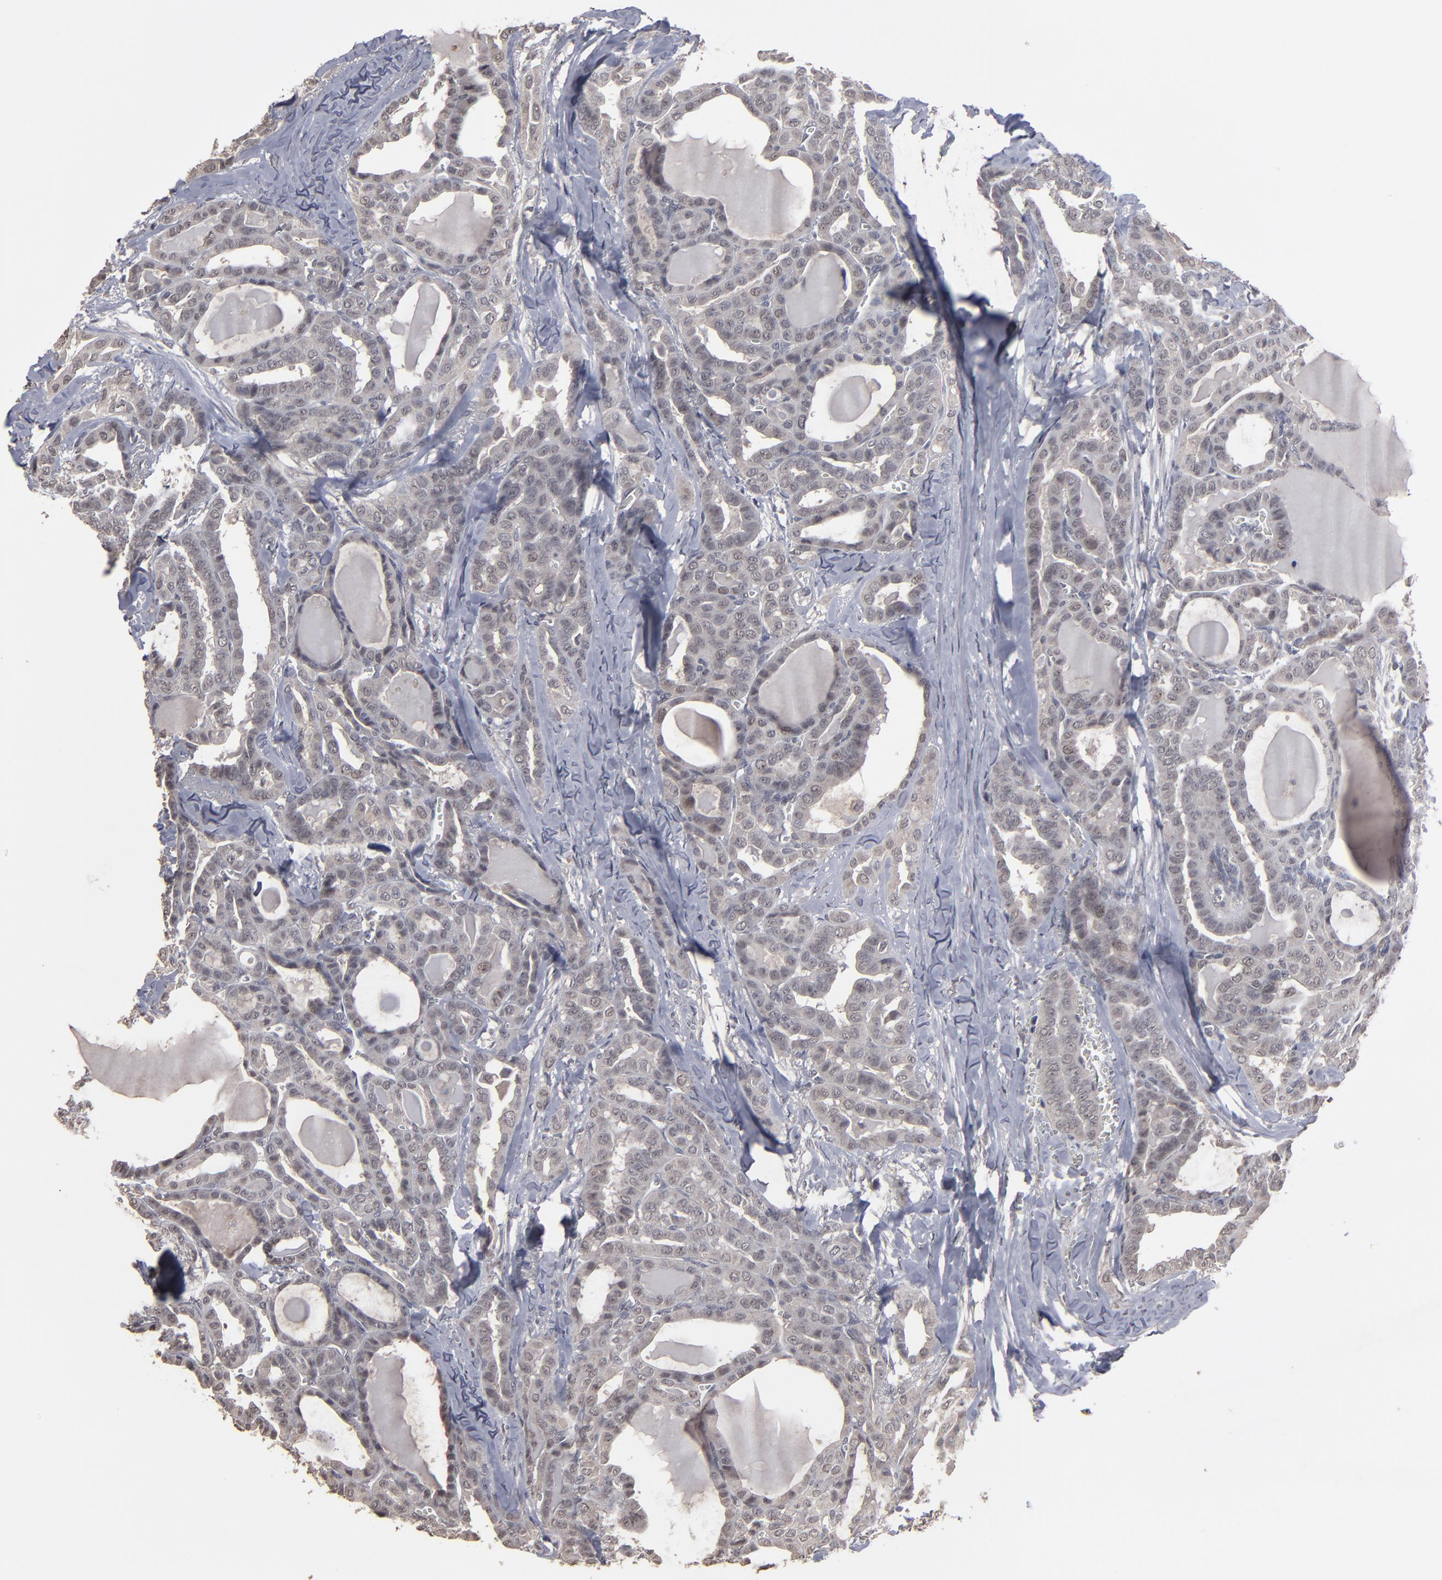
{"staining": {"intensity": "weak", "quantity": ">75%", "location": "cytoplasmic/membranous,nuclear"}, "tissue": "thyroid cancer", "cell_type": "Tumor cells", "image_type": "cancer", "snomed": [{"axis": "morphology", "description": "Carcinoma, NOS"}, {"axis": "topography", "description": "Thyroid gland"}], "caption": "A micrograph showing weak cytoplasmic/membranous and nuclear staining in approximately >75% of tumor cells in carcinoma (thyroid), as visualized by brown immunohistochemical staining.", "gene": "SLC22A17", "patient": {"sex": "female", "age": 91}}